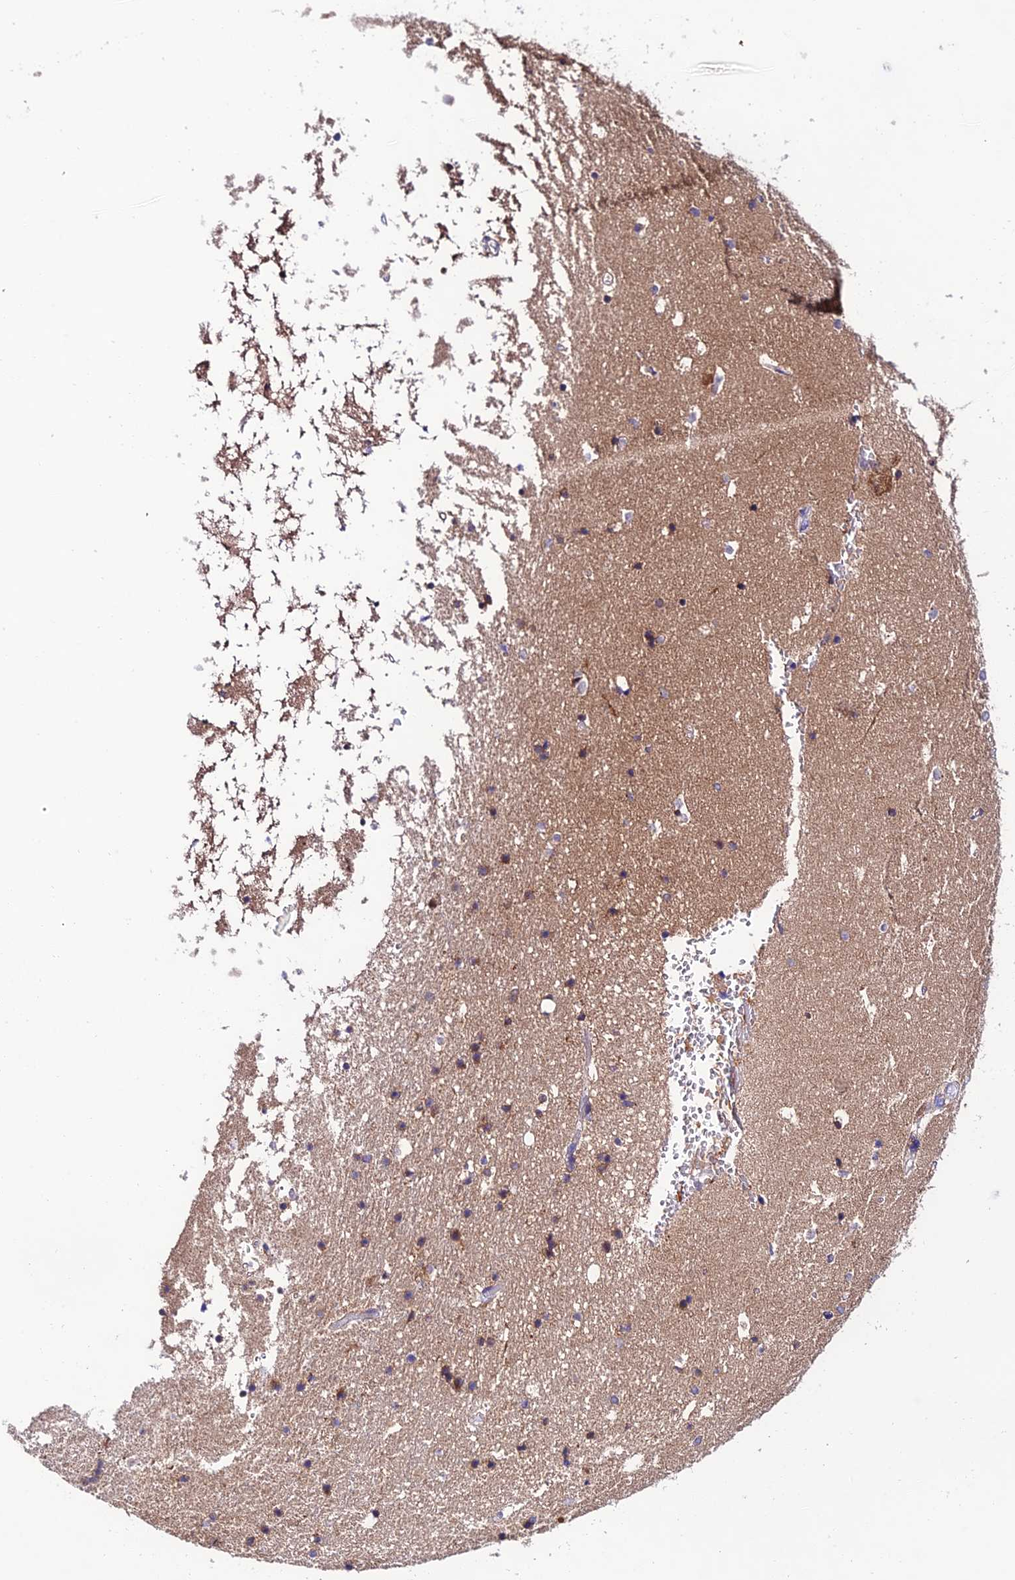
{"staining": {"intensity": "moderate", "quantity": "<25%", "location": "cytoplasmic/membranous"}, "tissue": "hippocampus", "cell_type": "Glial cells", "image_type": "normal", "snomed": [{"axis": "morphology", "description": "Normal tissue, NOS"}, {"axis": "topography", "description": "Hippocampus"}], "caption": "Protein staining exhibits moderate cytoplasmic/membranous staining in about <25% of glial cells in unremarkable hippocampus.", "gene": "LACTB2", "patient": {"sex": "female", "age": 52}}